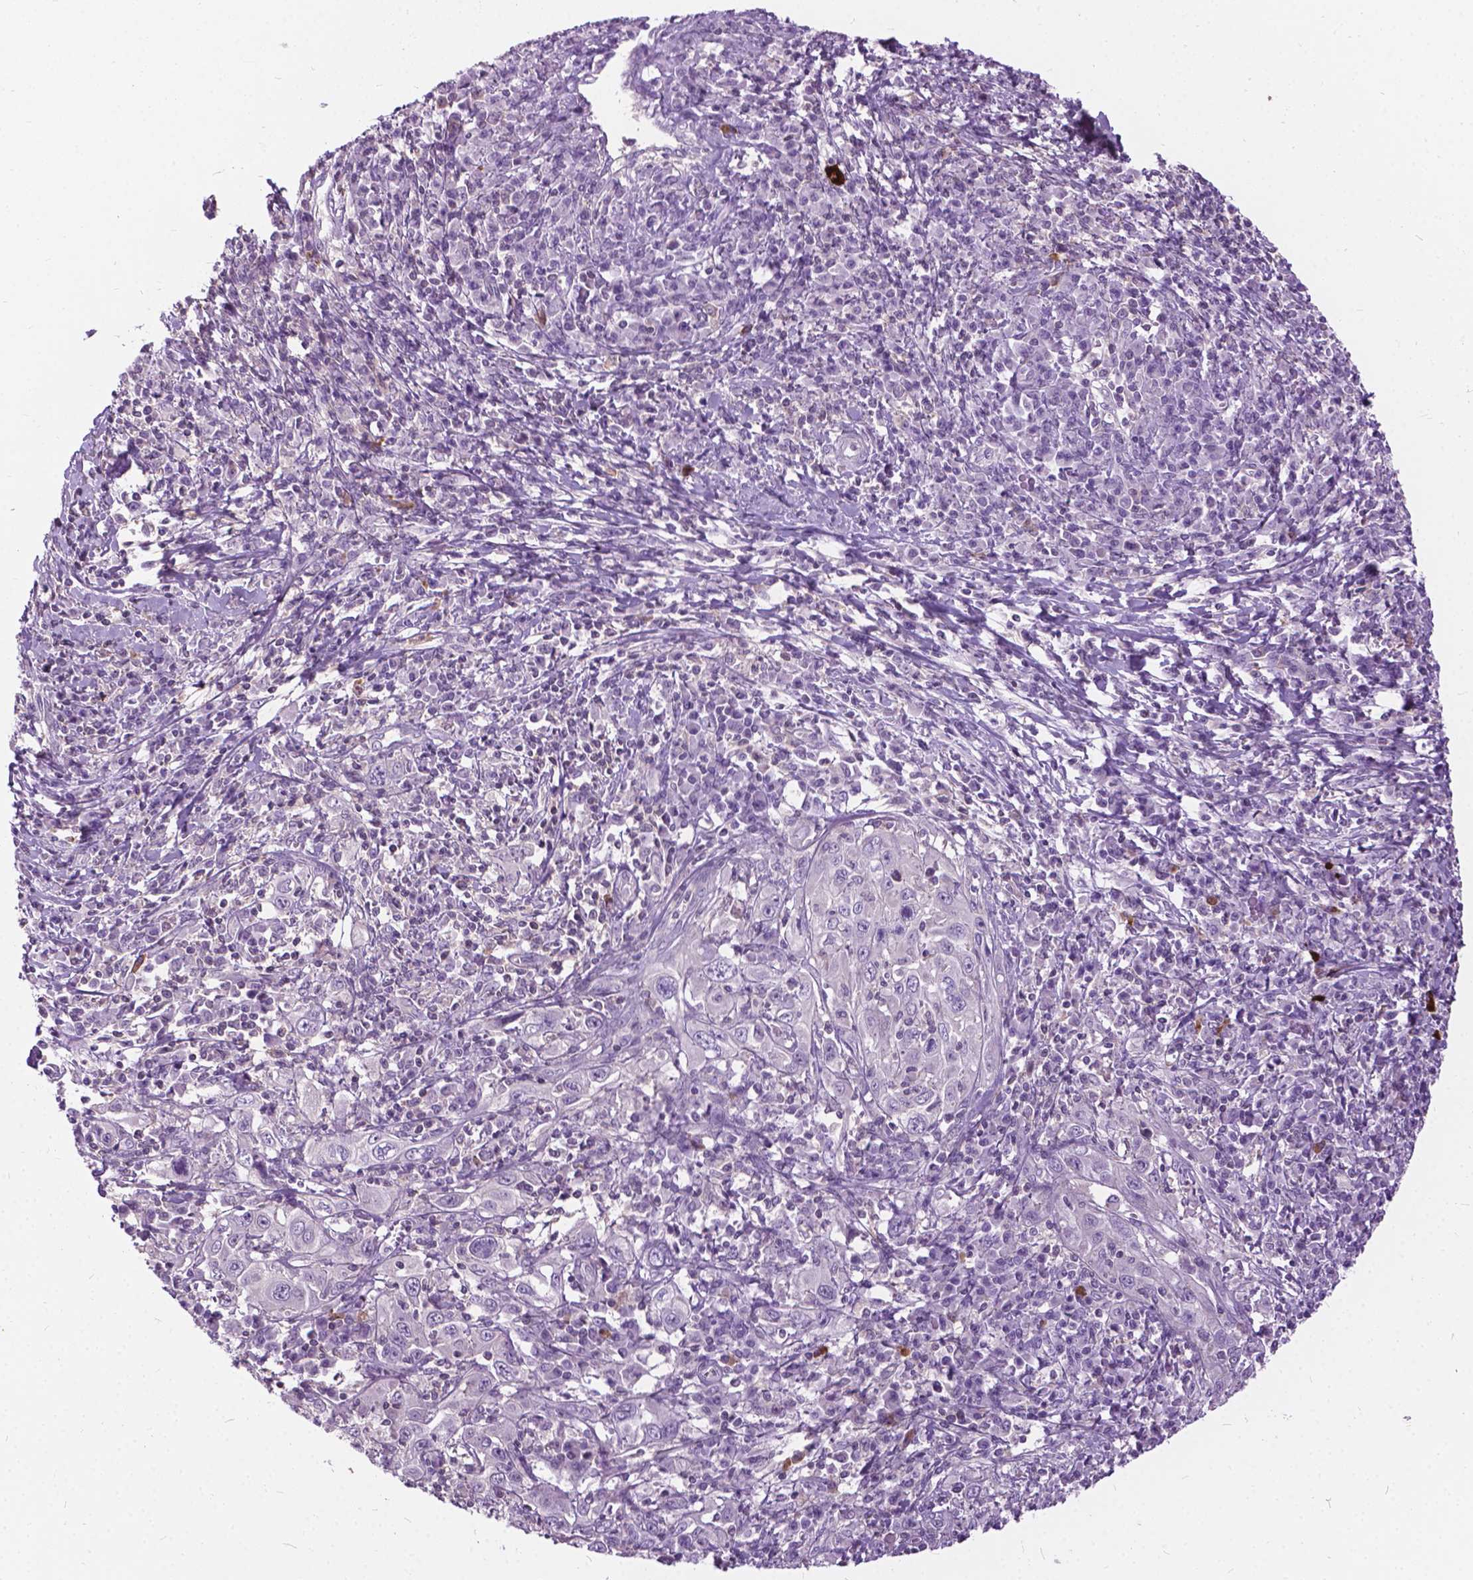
{"staining": {"intensity": "negative", "quantity": "none", "location": "none"}, "tissue": "cervical cancer", "cell_type": "Tumor cells", "image_type": "cancer", "snomed": [{"axis": "morphology", "description": "Squamous cell carcinoma, NOS"}, {"axis": "topography", "description": "Cervix"}], "caption": "DAB immunohistochemical staining of human squamous cell carcinoma (cervical) shows no significant staining in tumor cells.", "gene": "JAK3", "patient": {"sex": "female", "age": 46}}